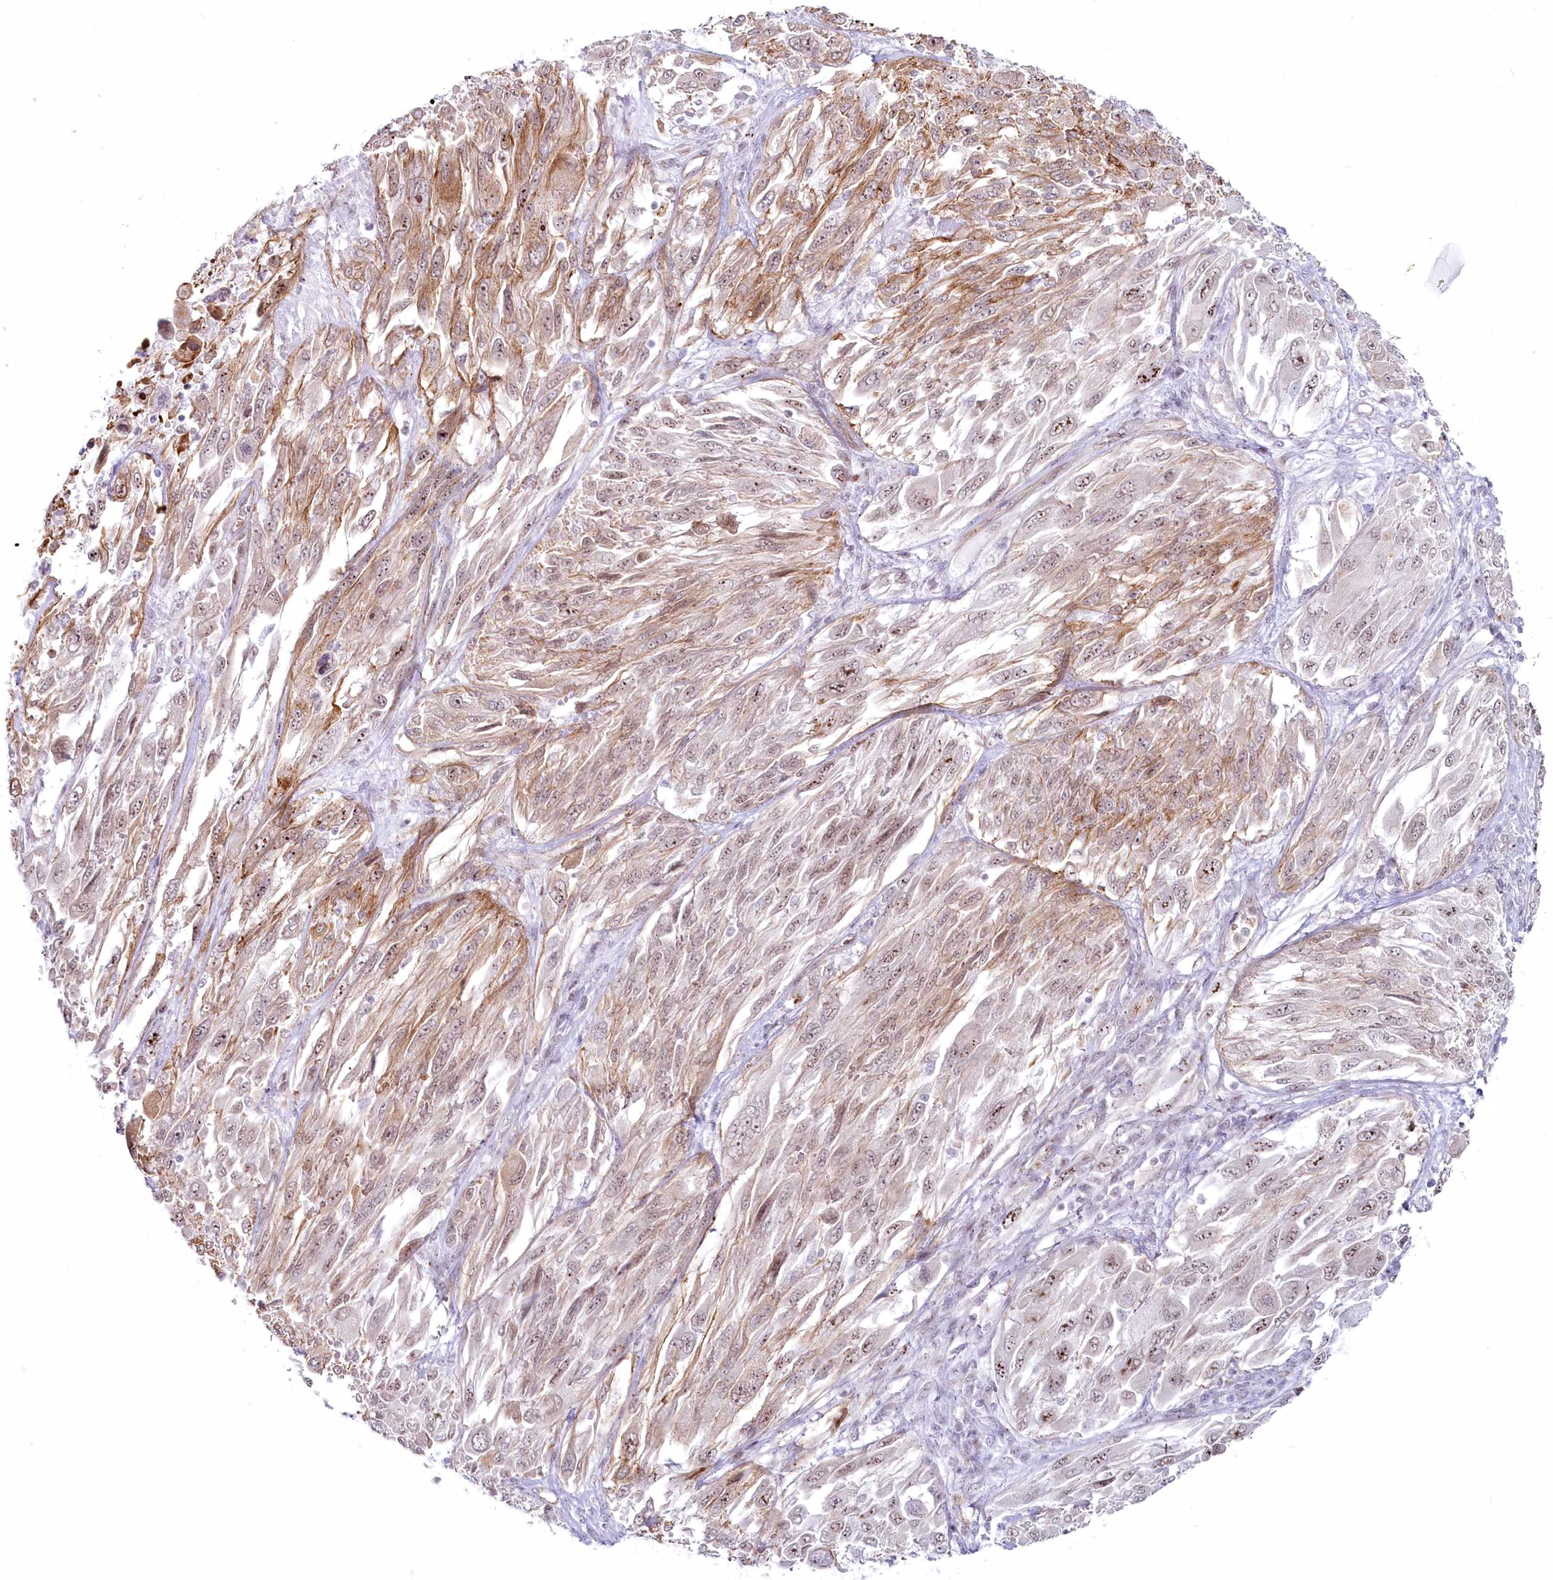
{"staining": {"intensity": "strong", "quantity": "25%-75%", "location": "cytoplasmic/membranous,nuclear"}, "tissue": "melanoma", "cell_type": "Tumor cells", "image_type": "cancer", "snomed": [{"axis": "morphology", "description": "Malignant melanoma, NOS"}, {"axis": "topography", "description": "Skin"}], "caption": "This photomicrograph displays IHC staining of human malignant melanoma, with high strong cytoplasmic/membranous and nuclear staining in about 25%-75% of tumor cells.", "gene": "ABHD8", "patient": {"sex": "female", "age": 91}}